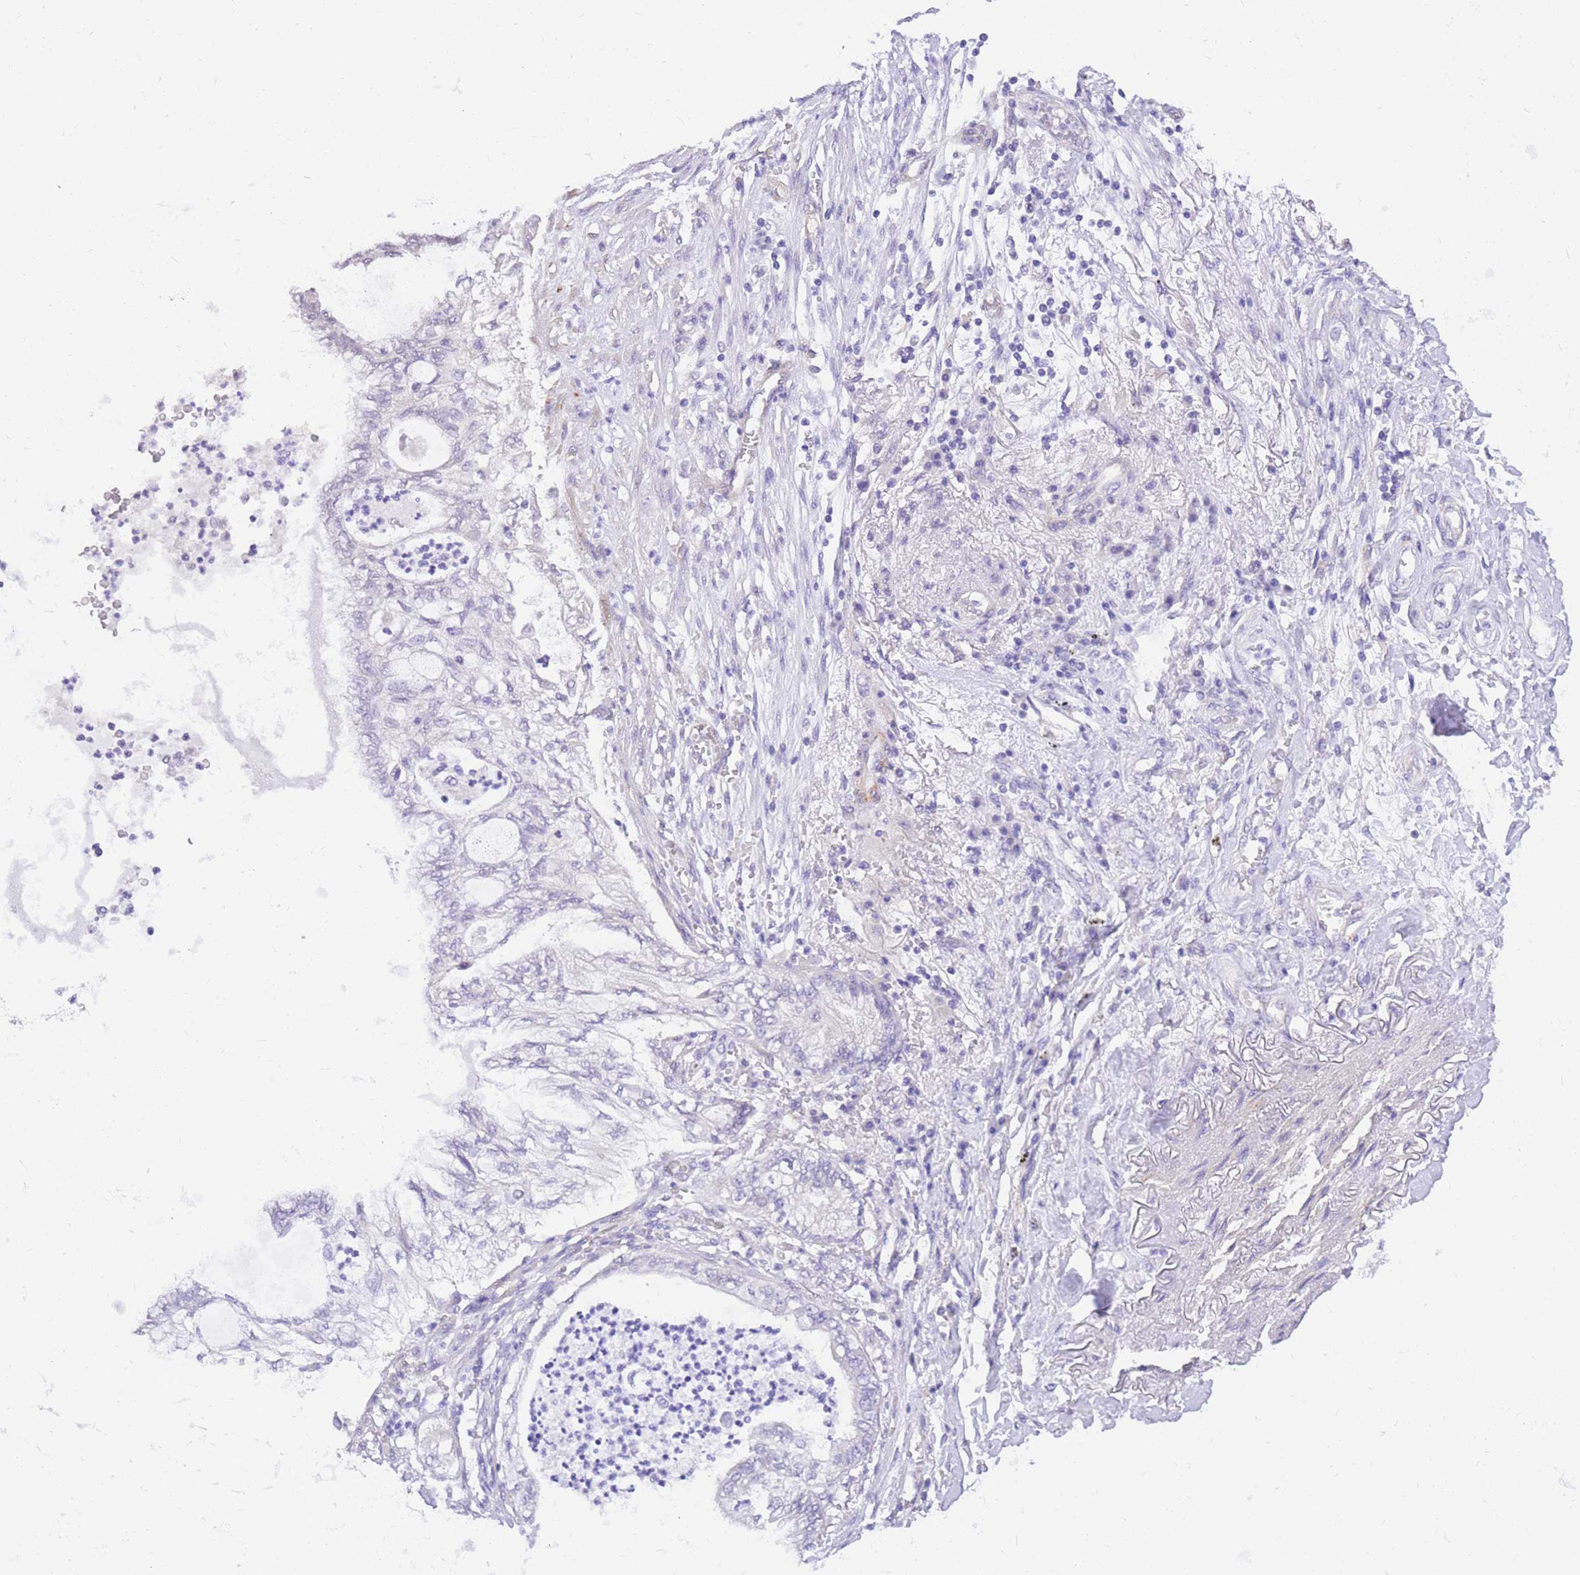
{"staining": {"intensity": "negative", "quantity": "none", "location": "none"}, "tissue": "lung cancer", "cell_type": "Tumor cells", "image_type": "cancer", "snomed": [{"axis": "morphology", "description": "Adenocarcinoma, NOS"}, {"axis": "topography", "description": "Lung"}], "caption": "This is a image of immunohistochemistry staining of lung cancer (adenocarcinoma), which shows no positivity in tumor cells.", "gene": "S100PBP", "patient": {"sex": "female", "age": 70}}